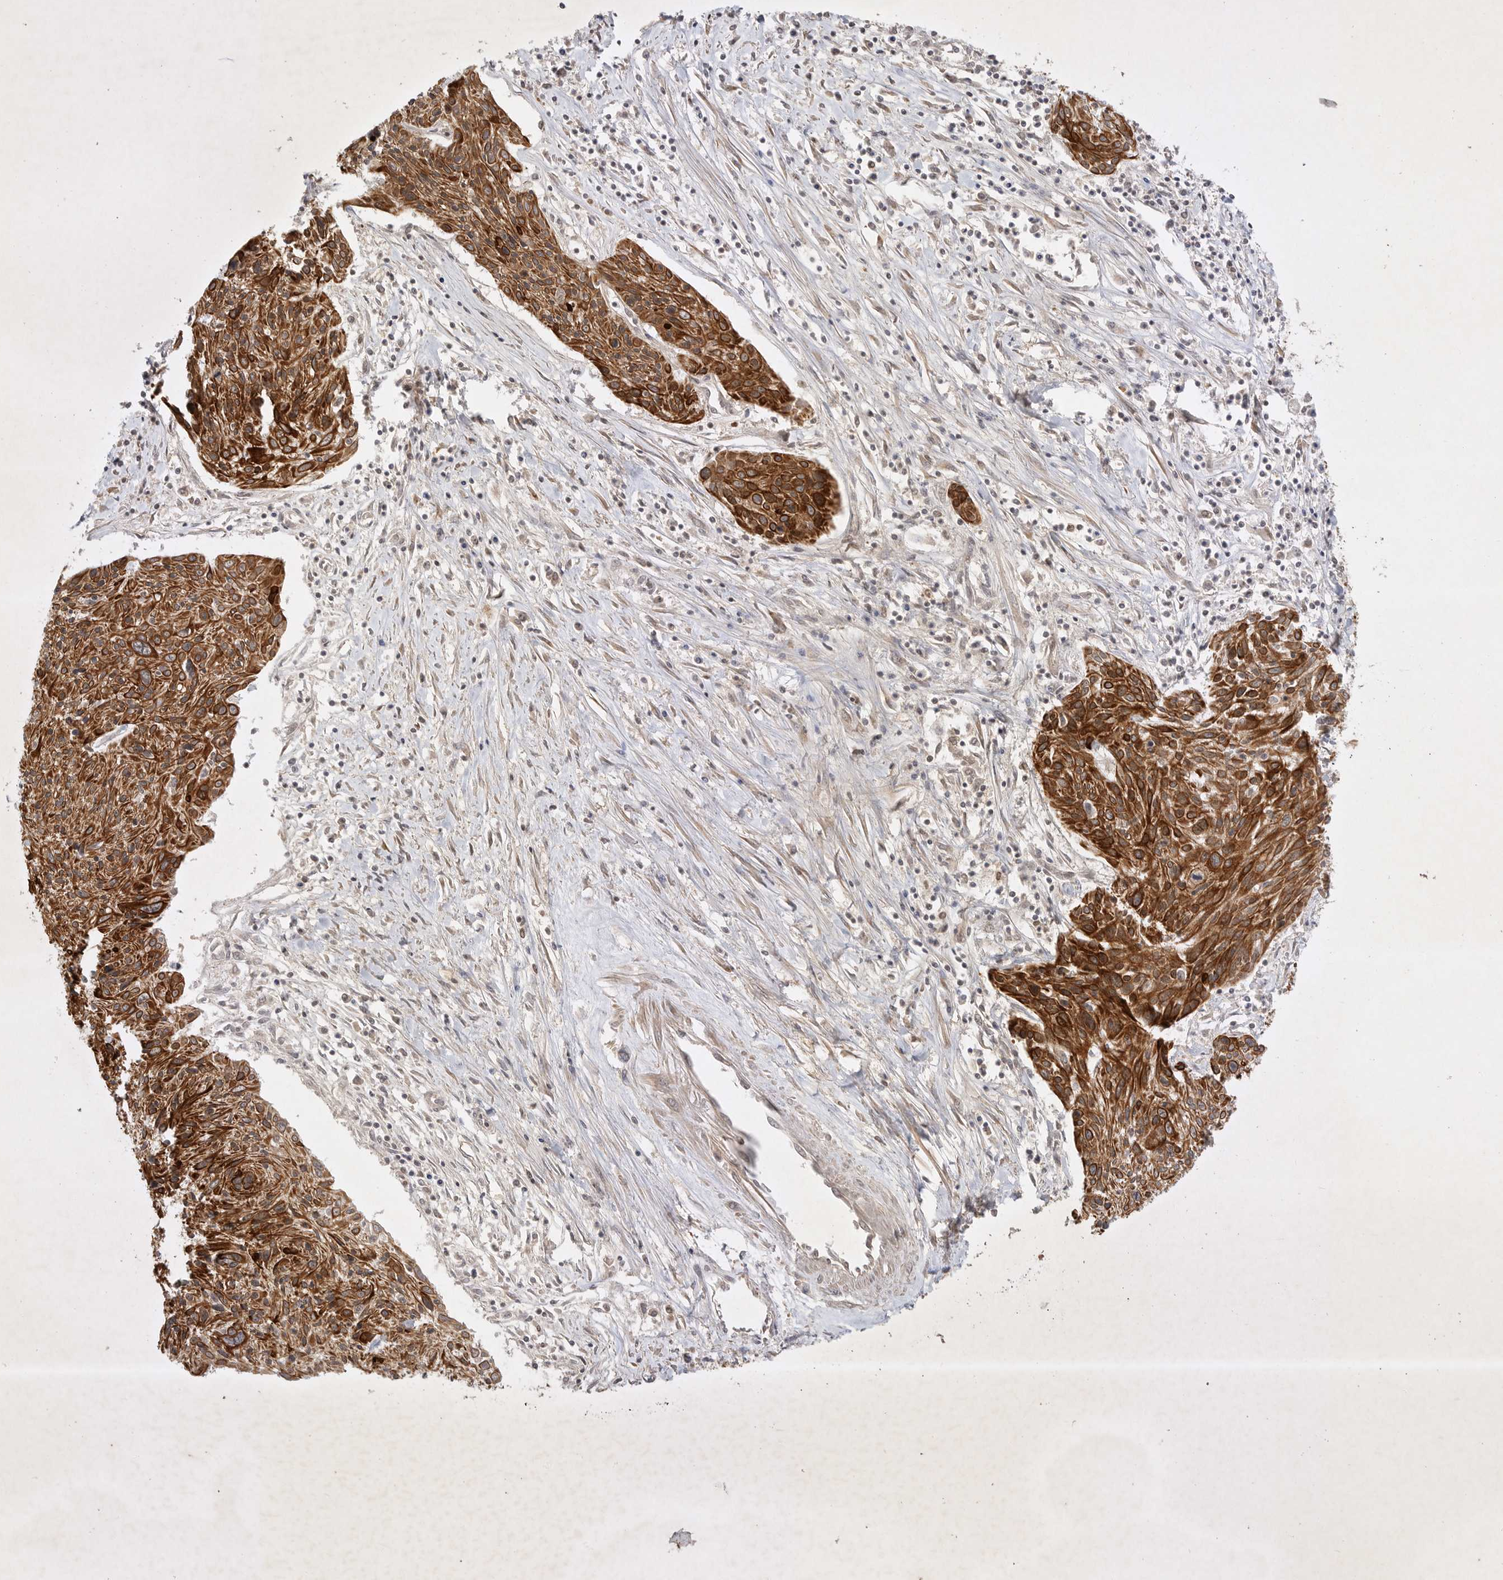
{"staining": {"intensity": "strong", "quantity": ">75%", "location": "cytoplasmic/membranous"}, "tissue": "cervical cancer", "cell_type": "Tumor cells", "image_type": "cancer", "snomed": [{"axis": "morphology", "description": "Squamous cell carcinoma, NOS"}, {"axis": "topography", "description": "Cervix"}], "caption": "This photomicrograph displays cervical squamous cell carcinoma stained with IHC to label a protein in brown. The cytoplasmic/membranous of tumor cells show strong positivity for the protein. Nuclei are counter-stained blue.", "gene": "PTPDC1", "patient": {"sex": "female", "age": 51}}